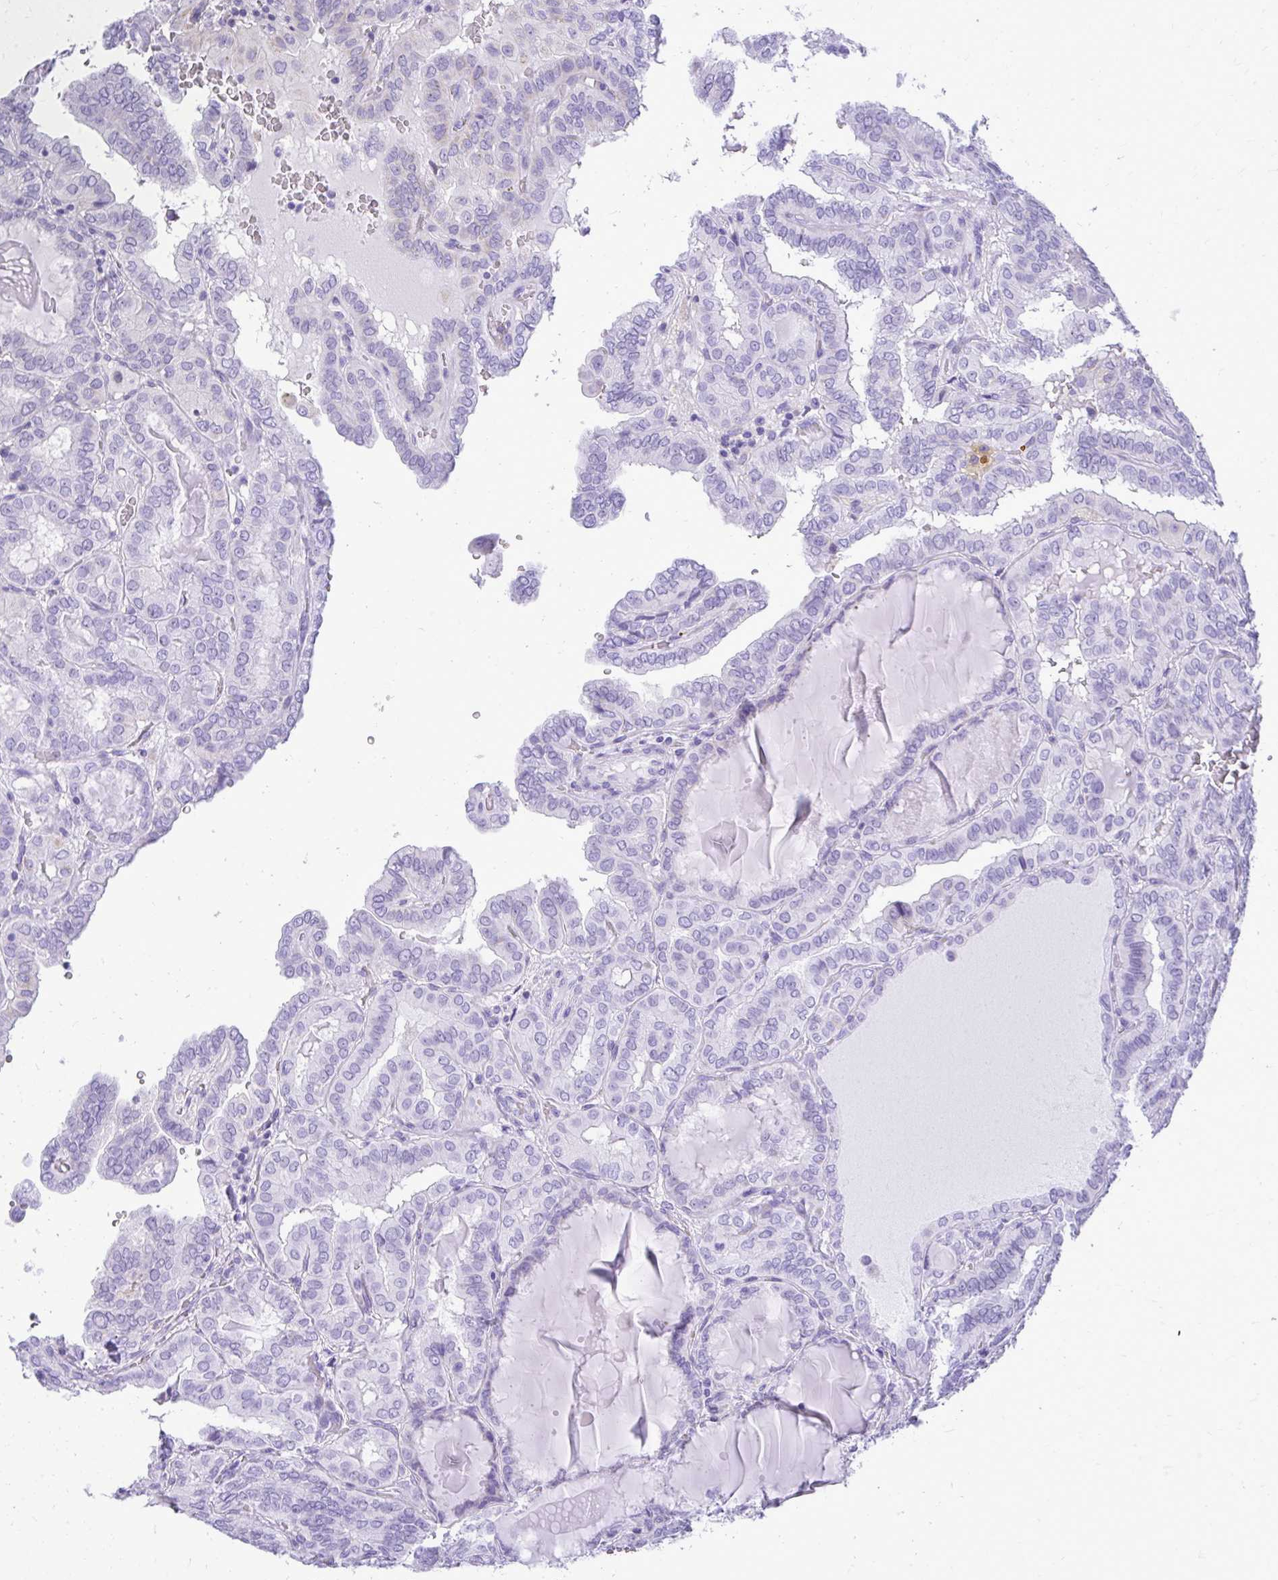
{"staining": {"intensity": "negative", "quantity": "none", "location": "none"}, "tissue": "thyroid cancer", "cell_type": "Tumor cells", "image_type": "cancer", "snomed": [{"axis": "morphology", "description": "Papillary adenocarcinoma, NOS"}, {"axis": "topography", "description": "Thyroid gland"}], "caption": "This is an immunohistochemistry (IHC) photomicrograph of papillary adenocarcinoma (thyroid). There is no staining in tumor cells.", "gene": "RALYL", "patient": {"sex": "female", "age": 46}}